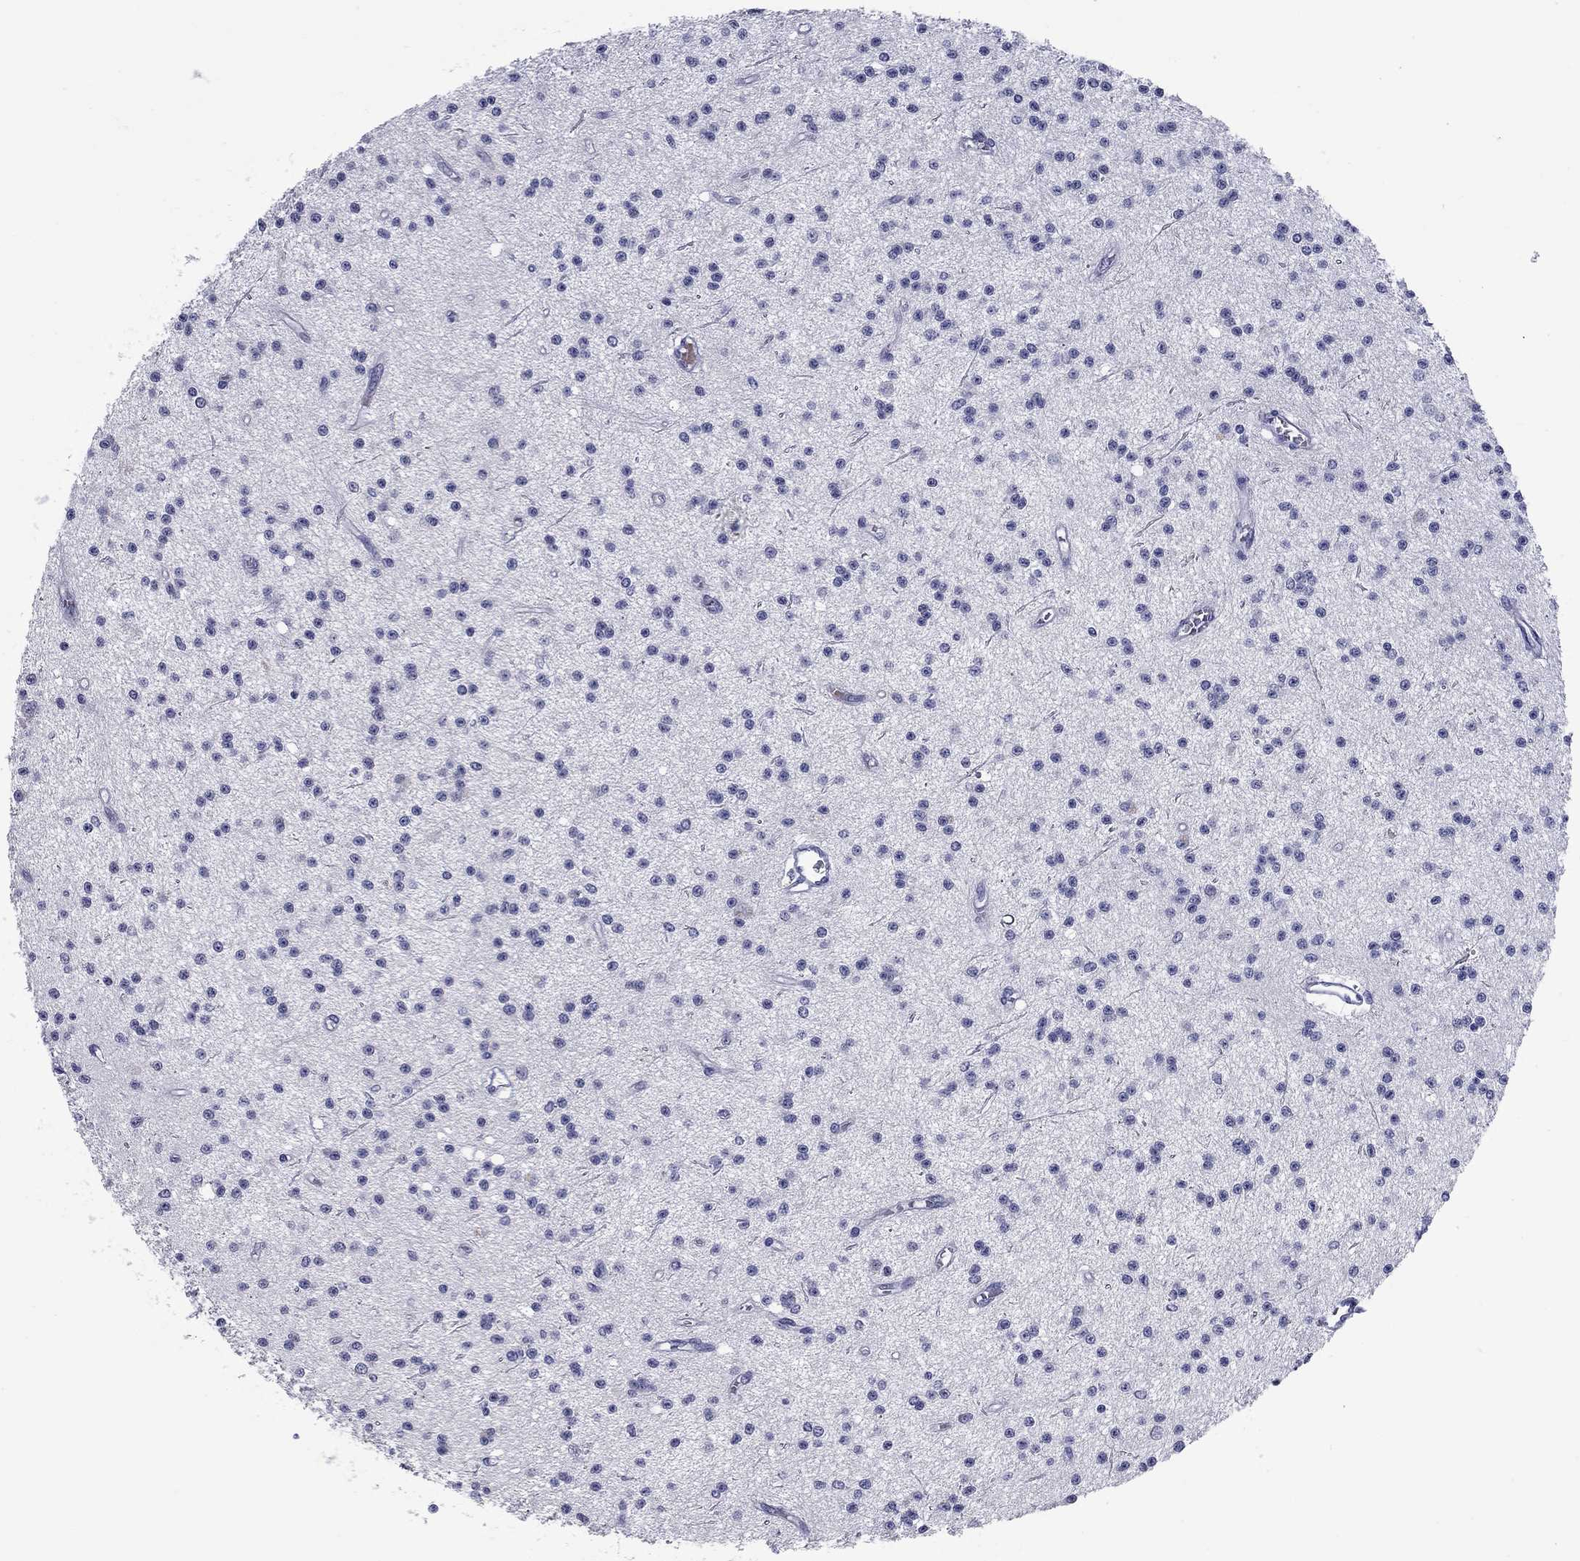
{"staining": {"intensity": "negative", "quantity": "none", "location": "none"}, "tissue": "glioma", "cell_type": "Tumor cells", "image_type": "cancer", "snomed": [{"axis": "morphology", "description": "Glioma, malignant, Low grade"}, {"axis": "topography", "description": "Brain"}], "caption": "A high-resolution micrograph shows immunohistochemistry (IHC) staining of glioma, which exhibits no significant expression in tumor cells. (DAB (3,3'-diaminobenzidine) immunohistochemistry visualized using brightfield microscopy, high magnification).", "gene": "UNC119B", "patient": {"sex": "male", "age": 27}}